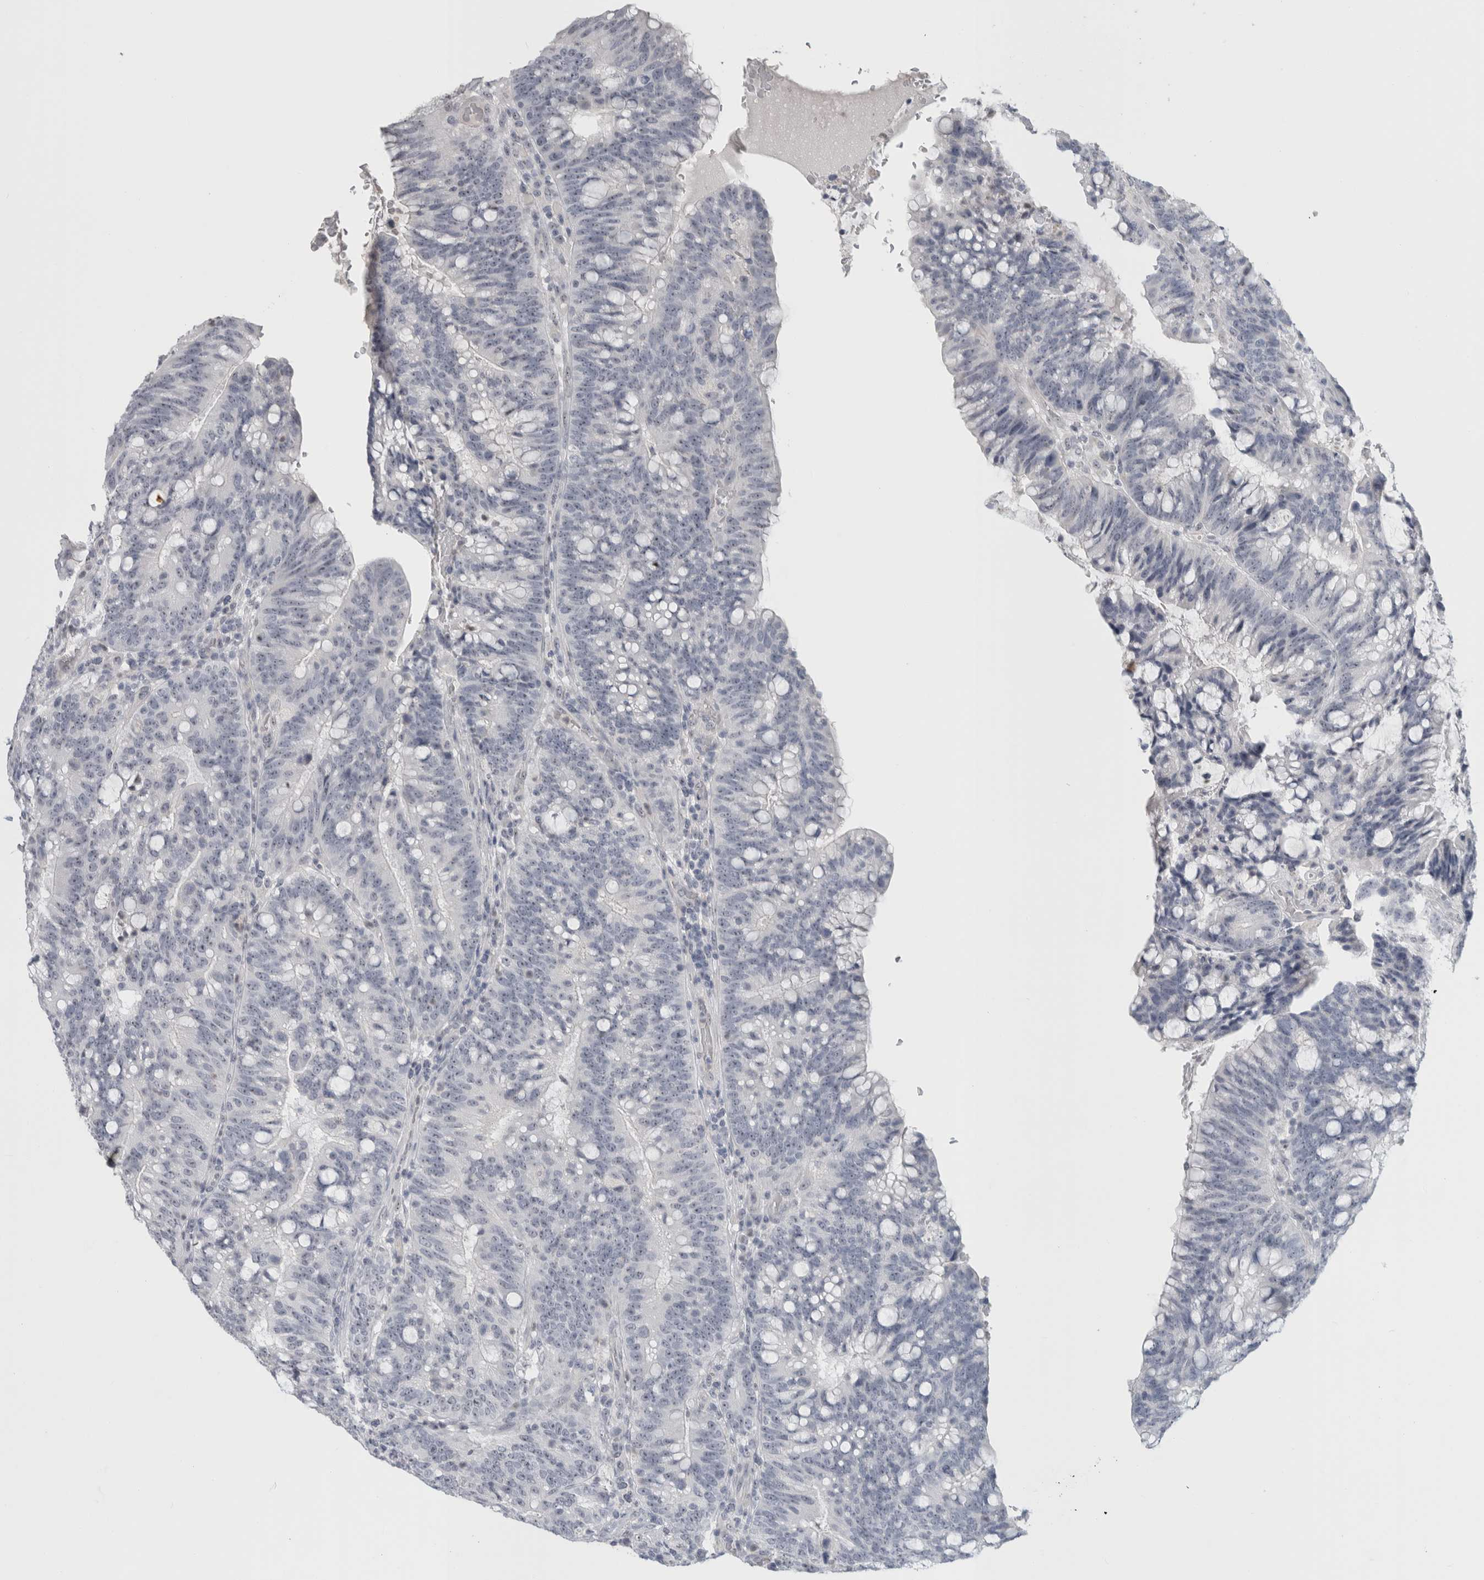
{"staining": {"intensity": "negative", "quantity": "none", "location": "none"}, "tissue": "colorectal cancer", "cell_type": "Tumor cells", "image_type": "cancer", "snomed": [{"axis": "morphology", "description": "Adenocarcinoma, NOS"}, {"axis": "topography", "description": "Colon"}], "caption": "Colorectal cancer (adenocarcinoma) was stained to show a protein in brown. There is no significant staining in tumor cells.", "gene": "FMR1NB", "patient": {"sex": "female", "age": 66}}